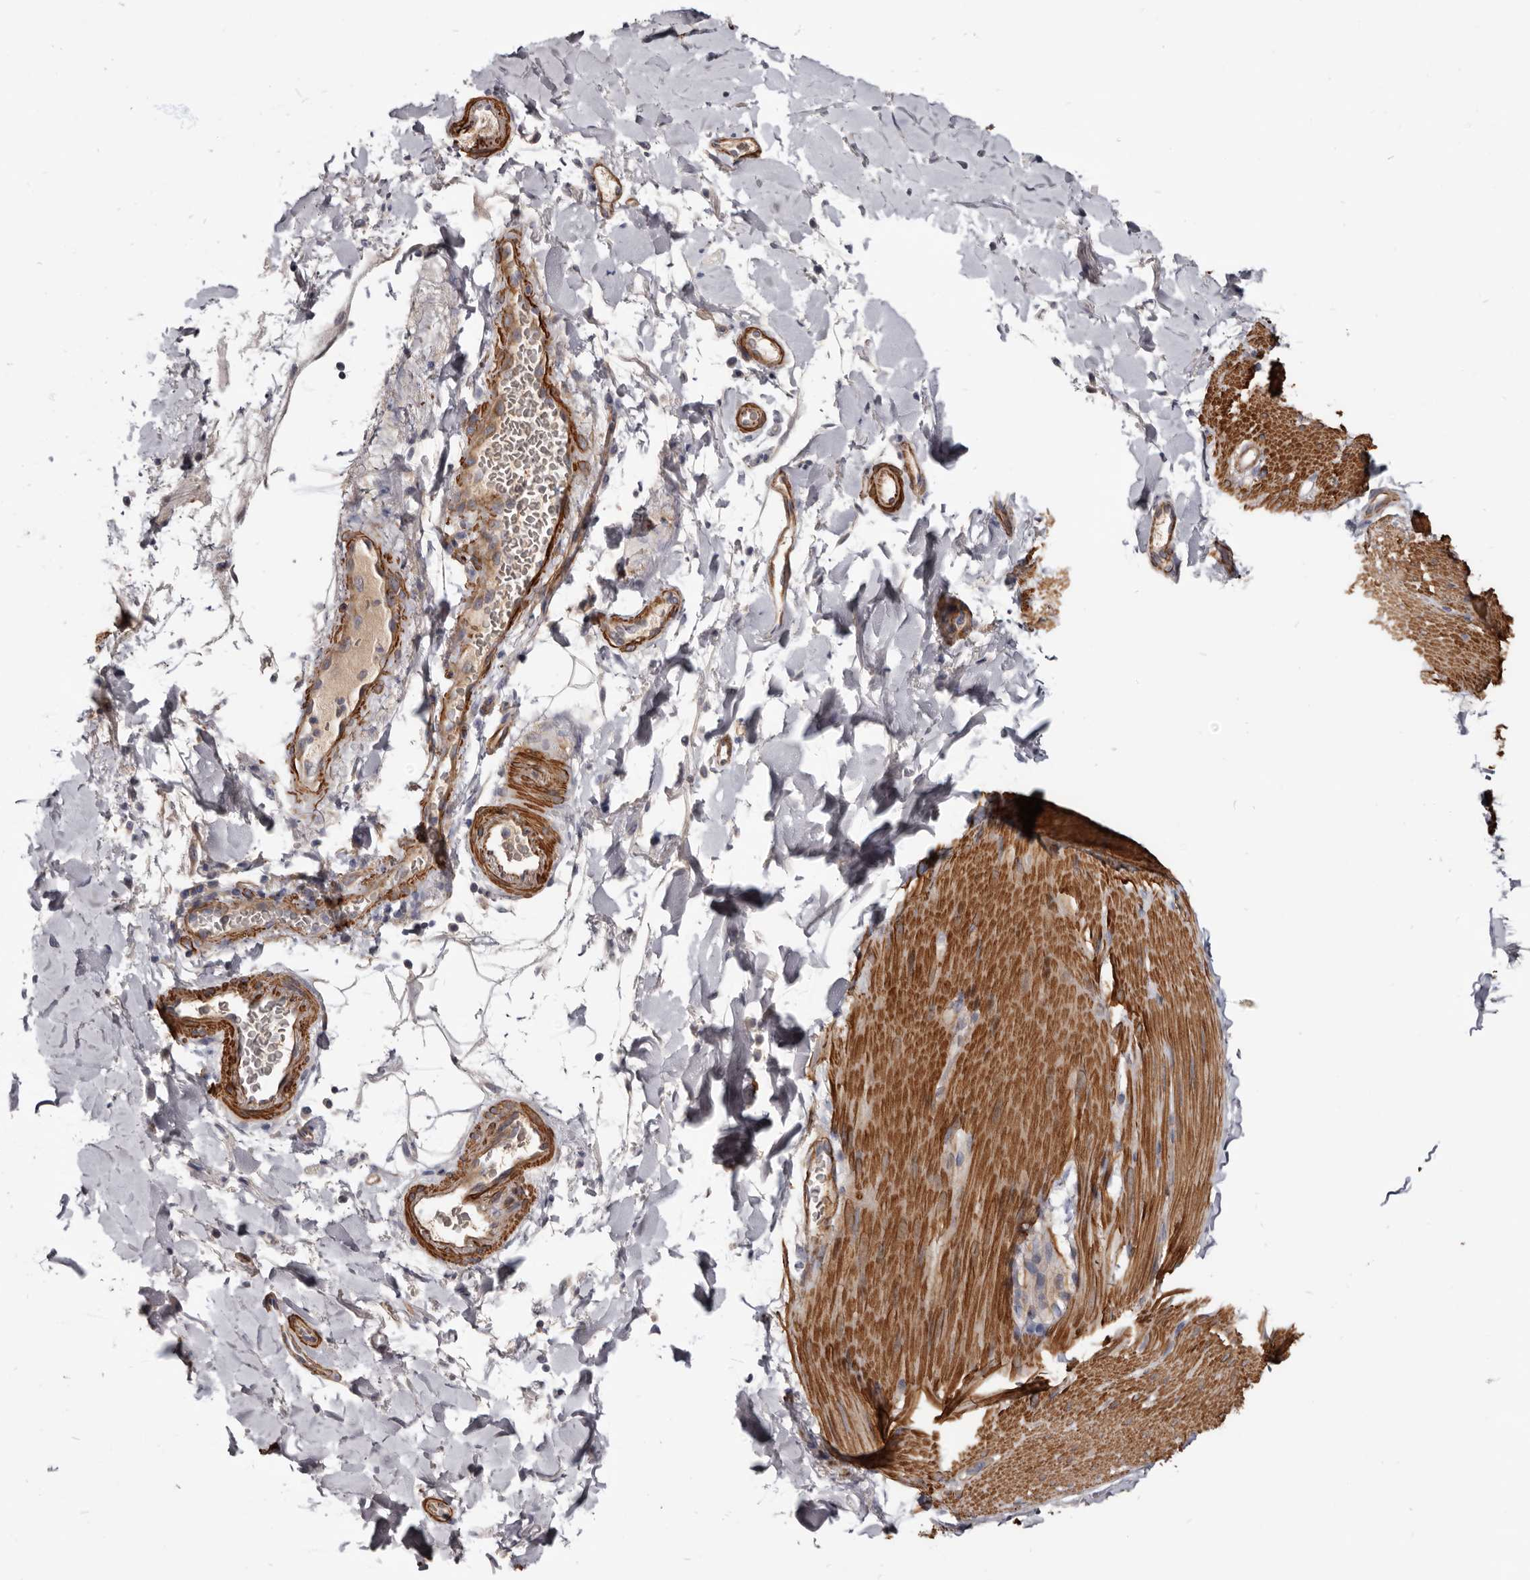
{"staining": {"intensity": "strong", "quantity": ">75%", "location": "cytoplasmic/membranous"}, "tissue": "smooth muscle", "cell_type": "Smooth muscle cells", "image_type": "normal", "snomed": [{"axis": "morphology", "description": "Normal tissue, NOS"}, {"axis": "topography", "description": "Smooth muscle"}, {"axis": "topography", "description": "Small intestine"}], "caption": "Smooth muscle was stained to show a protein in brown. There is high levels of strong cytoplasmic/membranous expression in about >75% of smooth muscle cells. (DAB IHC with brightfield microscopy, high magnification).", "gene": "CGN", "patient": {"sex": "female", "age": 84}}